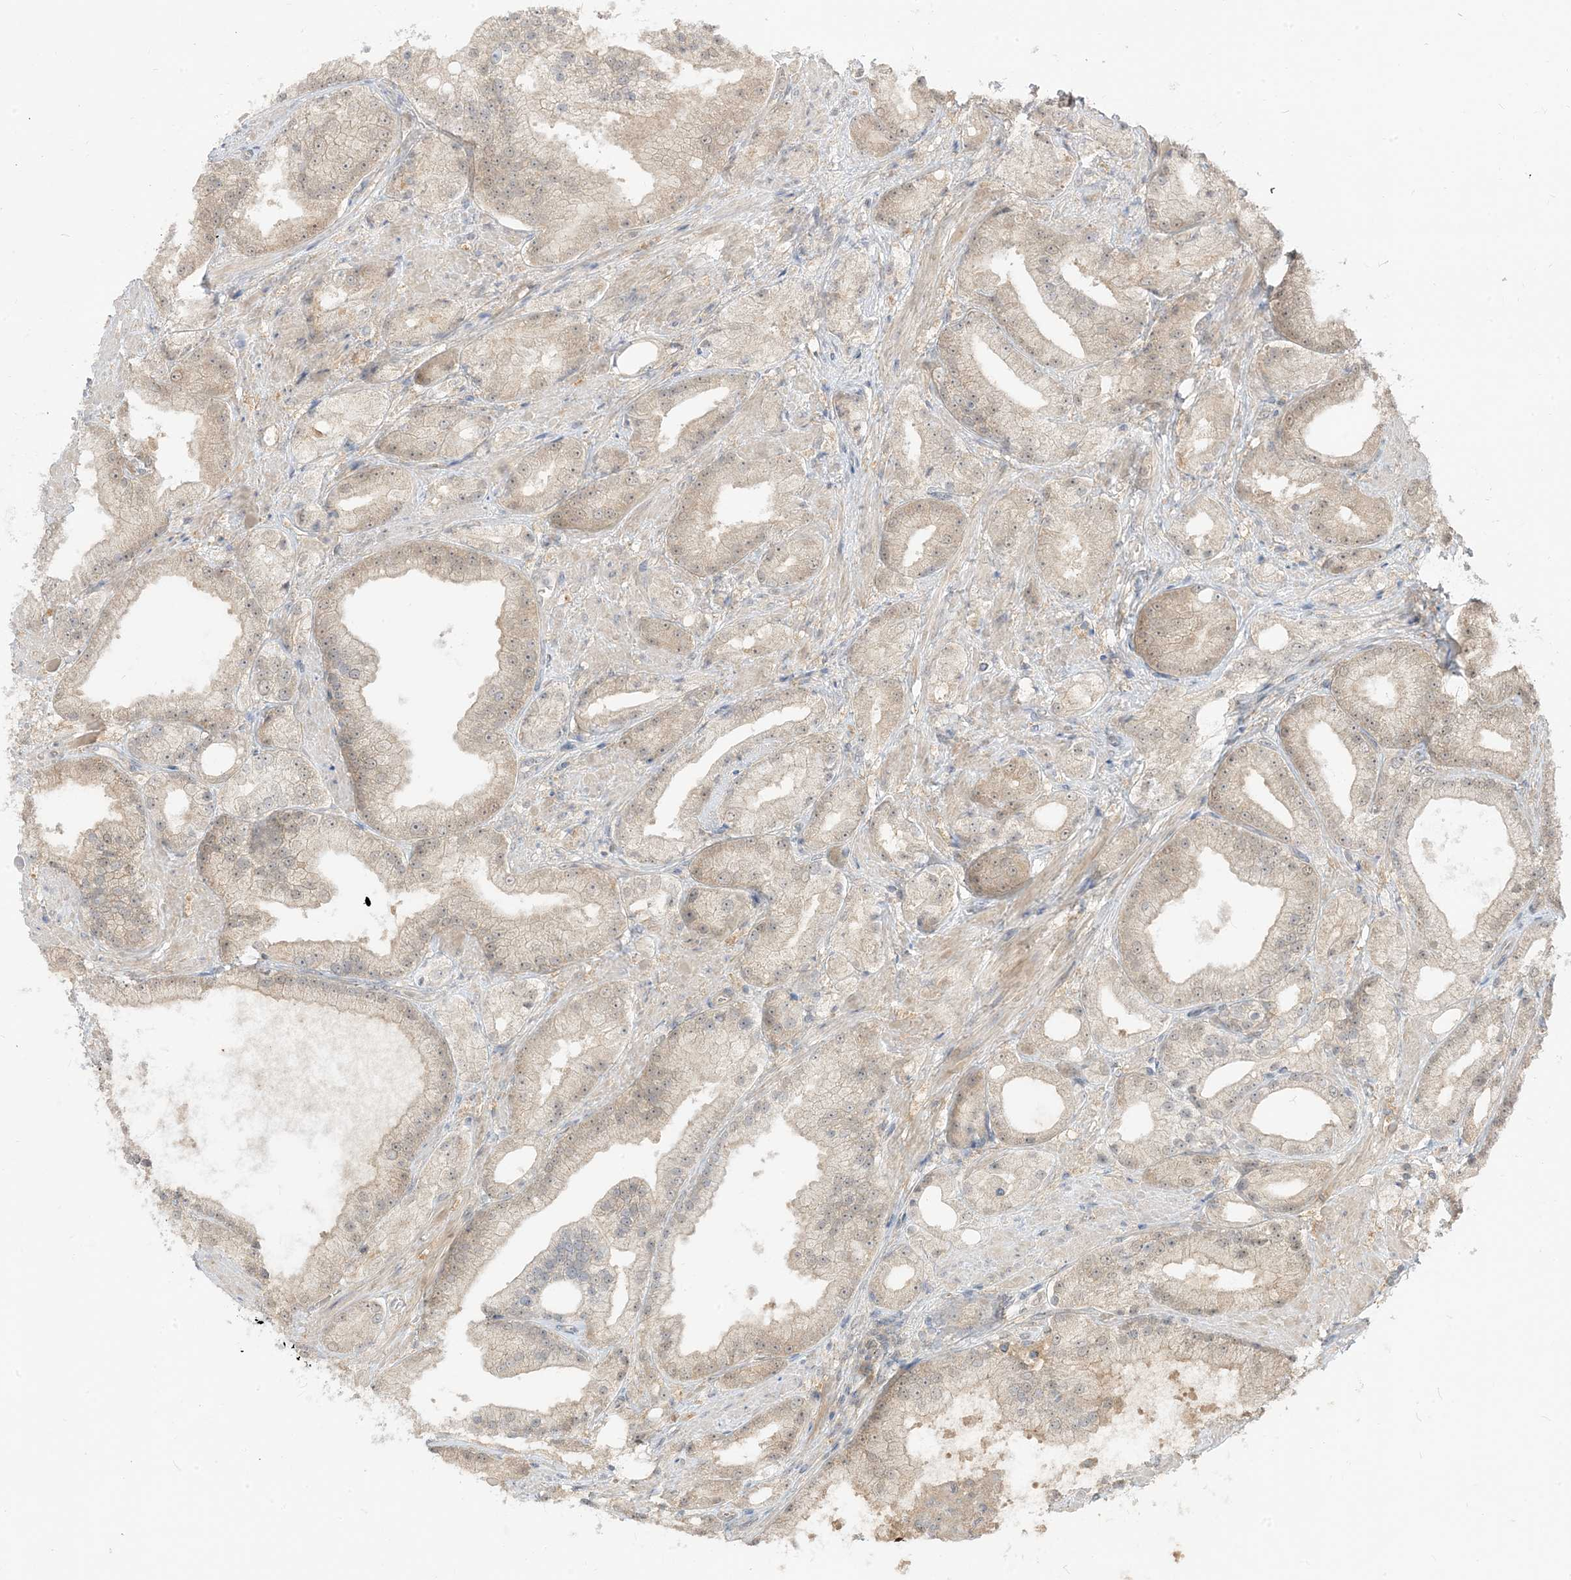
{"staining": {"intensity": "weak", "quantity": "25%-75%", "location": "nuclear"}, "tissue": "prostate cancer", "cell_type": "Tumor cells", "image_type": "cancer", "snomed": [{"axis": "morphology", "description": "Adenocarcinoma, Low grade"}, {"axis": "topography", "description": "Prostate"}], "caption": "Immunohistochemical staining of prostate cancer shows low levels of weak nuclear protein staining in about 25%-75% of tumor cells.", "gene": "TBCC", "patient": {"sex": "male", "age": 67}}